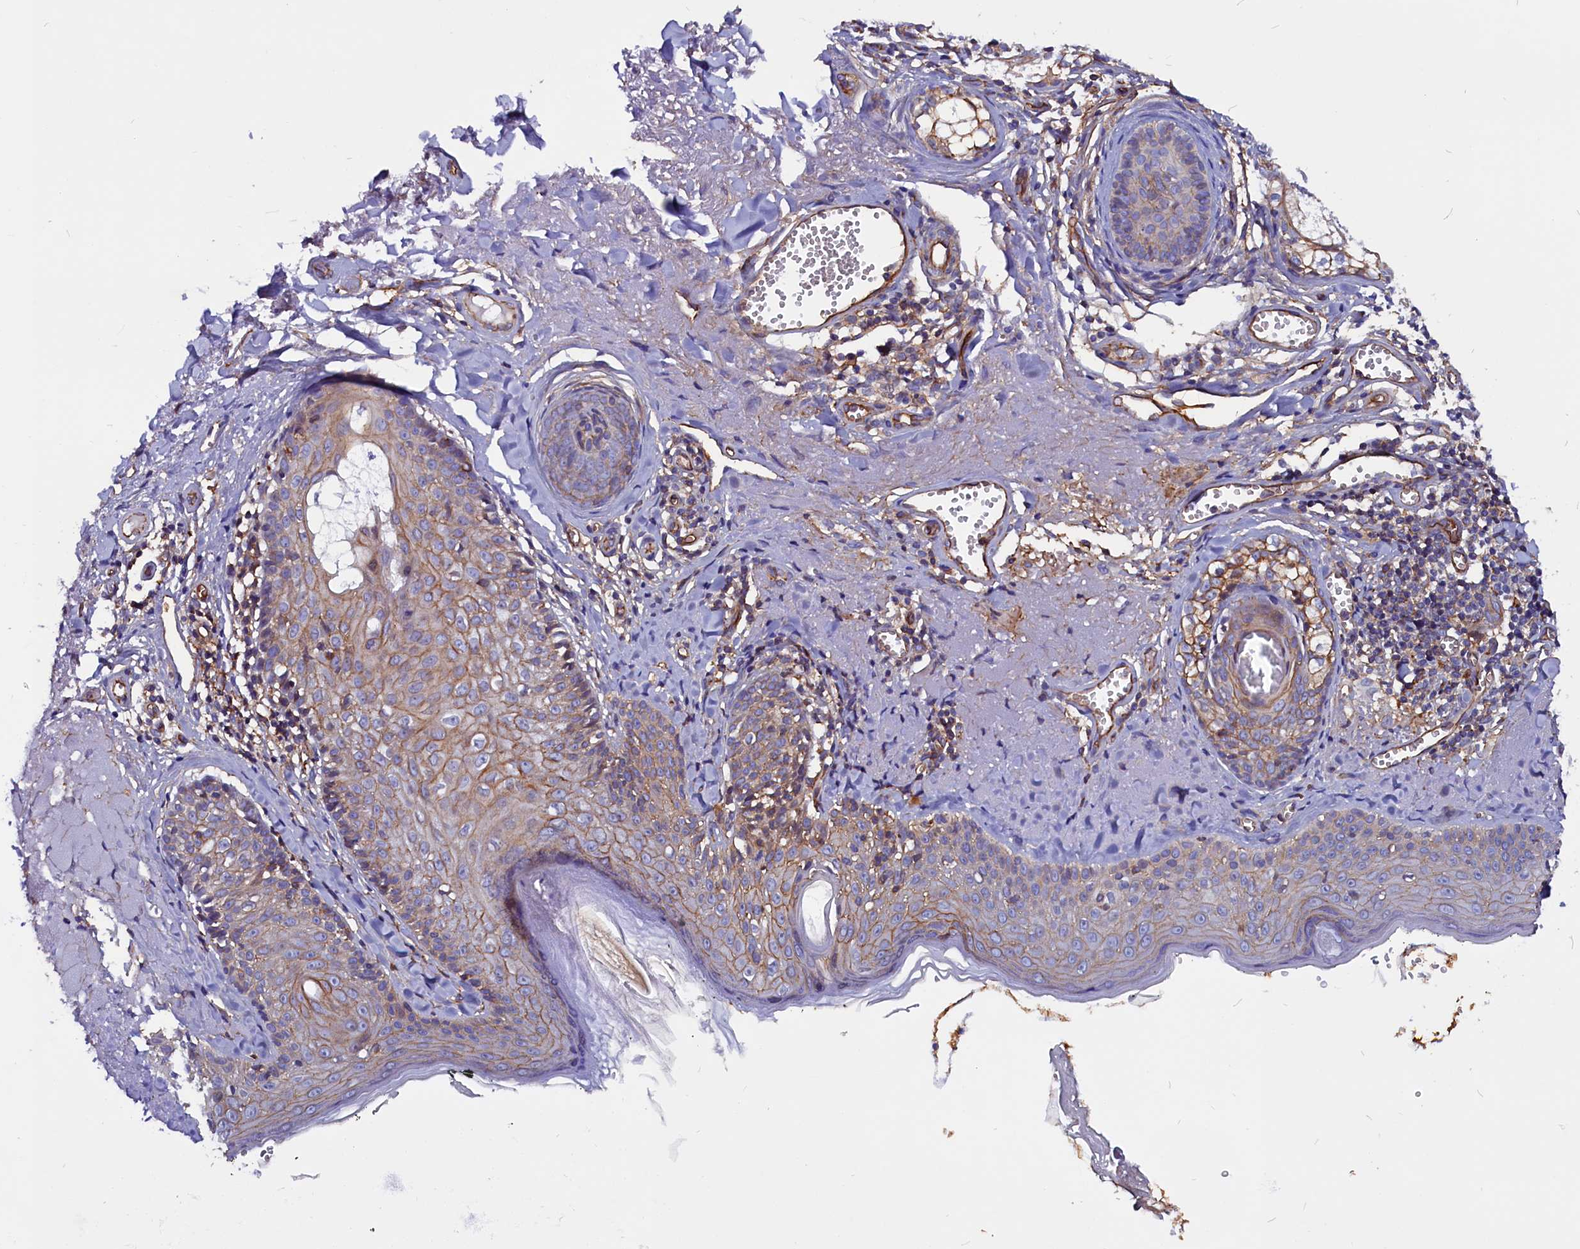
{"staining": {"intensity": "weak", "quantity": "25%-75%", "location": "cytoplasmic/membranous"}, "tissue": "skin cancer", "cell_type": "Tumor cells", "image_type": "cancer", "snomed": [{"axis": "morphology", "description": "Basal cell carcinoma"}, {"axis": "topography", "description": "Skin"}], "caption": "IHC staining of skin cancer, which exhibits low levels of weak cytoplasmic/membranous positivity in about 25%-75% of tumor cells indicating weak cytoplasmic/membranous protein positivity. The staining was performed using DAB (3,3'-diaminobenzidine) (brown) for protein detection and nuclei were counterstained in hematoxylin (blue).", "gene": "ZNF749", "patient": {"sex": "female", "age": 74}}